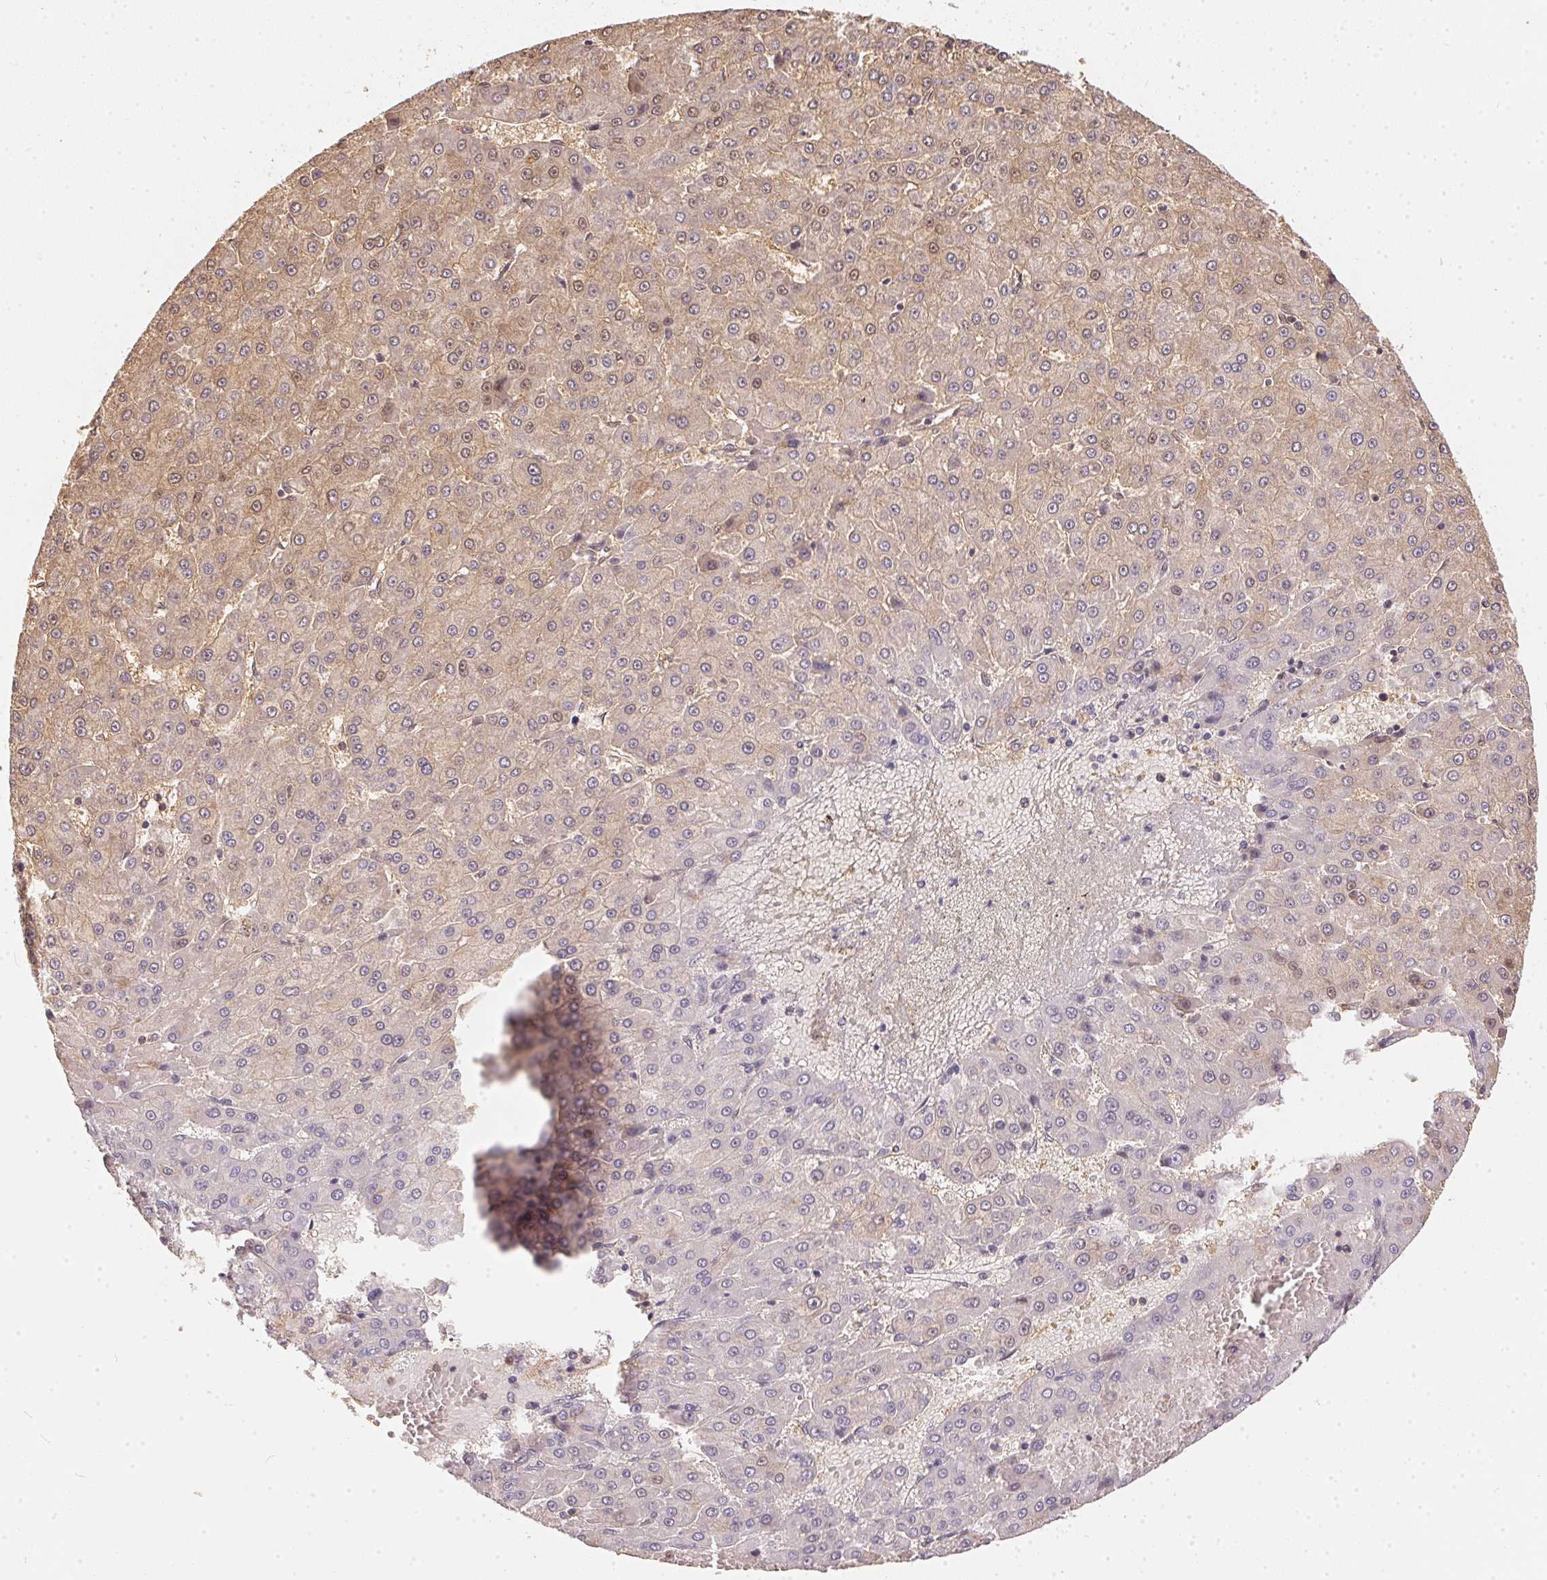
{"staining": {"intensity": "weak", "quantity": "25%-75%", "location": "cytoplasmic/membranous,nuclear"}, "tissue": "liver cancer", "cell_type": "Tumor cells", "image_type": "cancer", "snomed": [{"axis": "morphology", "description": "Carcinoma, Hepatocellular, NOS"}, {"axis": "topography", "description": "Liver"}], "caption": "Liver cancer (hepatocellular carcinoma) was stained to show a protein in brown. There is low levels of weak cytoplasmic/membranous and nuclear staining in approximately 25%-75% of tumor cells.", "gene": "BLMH", "patient": {"sex": "male", "age": 78}}